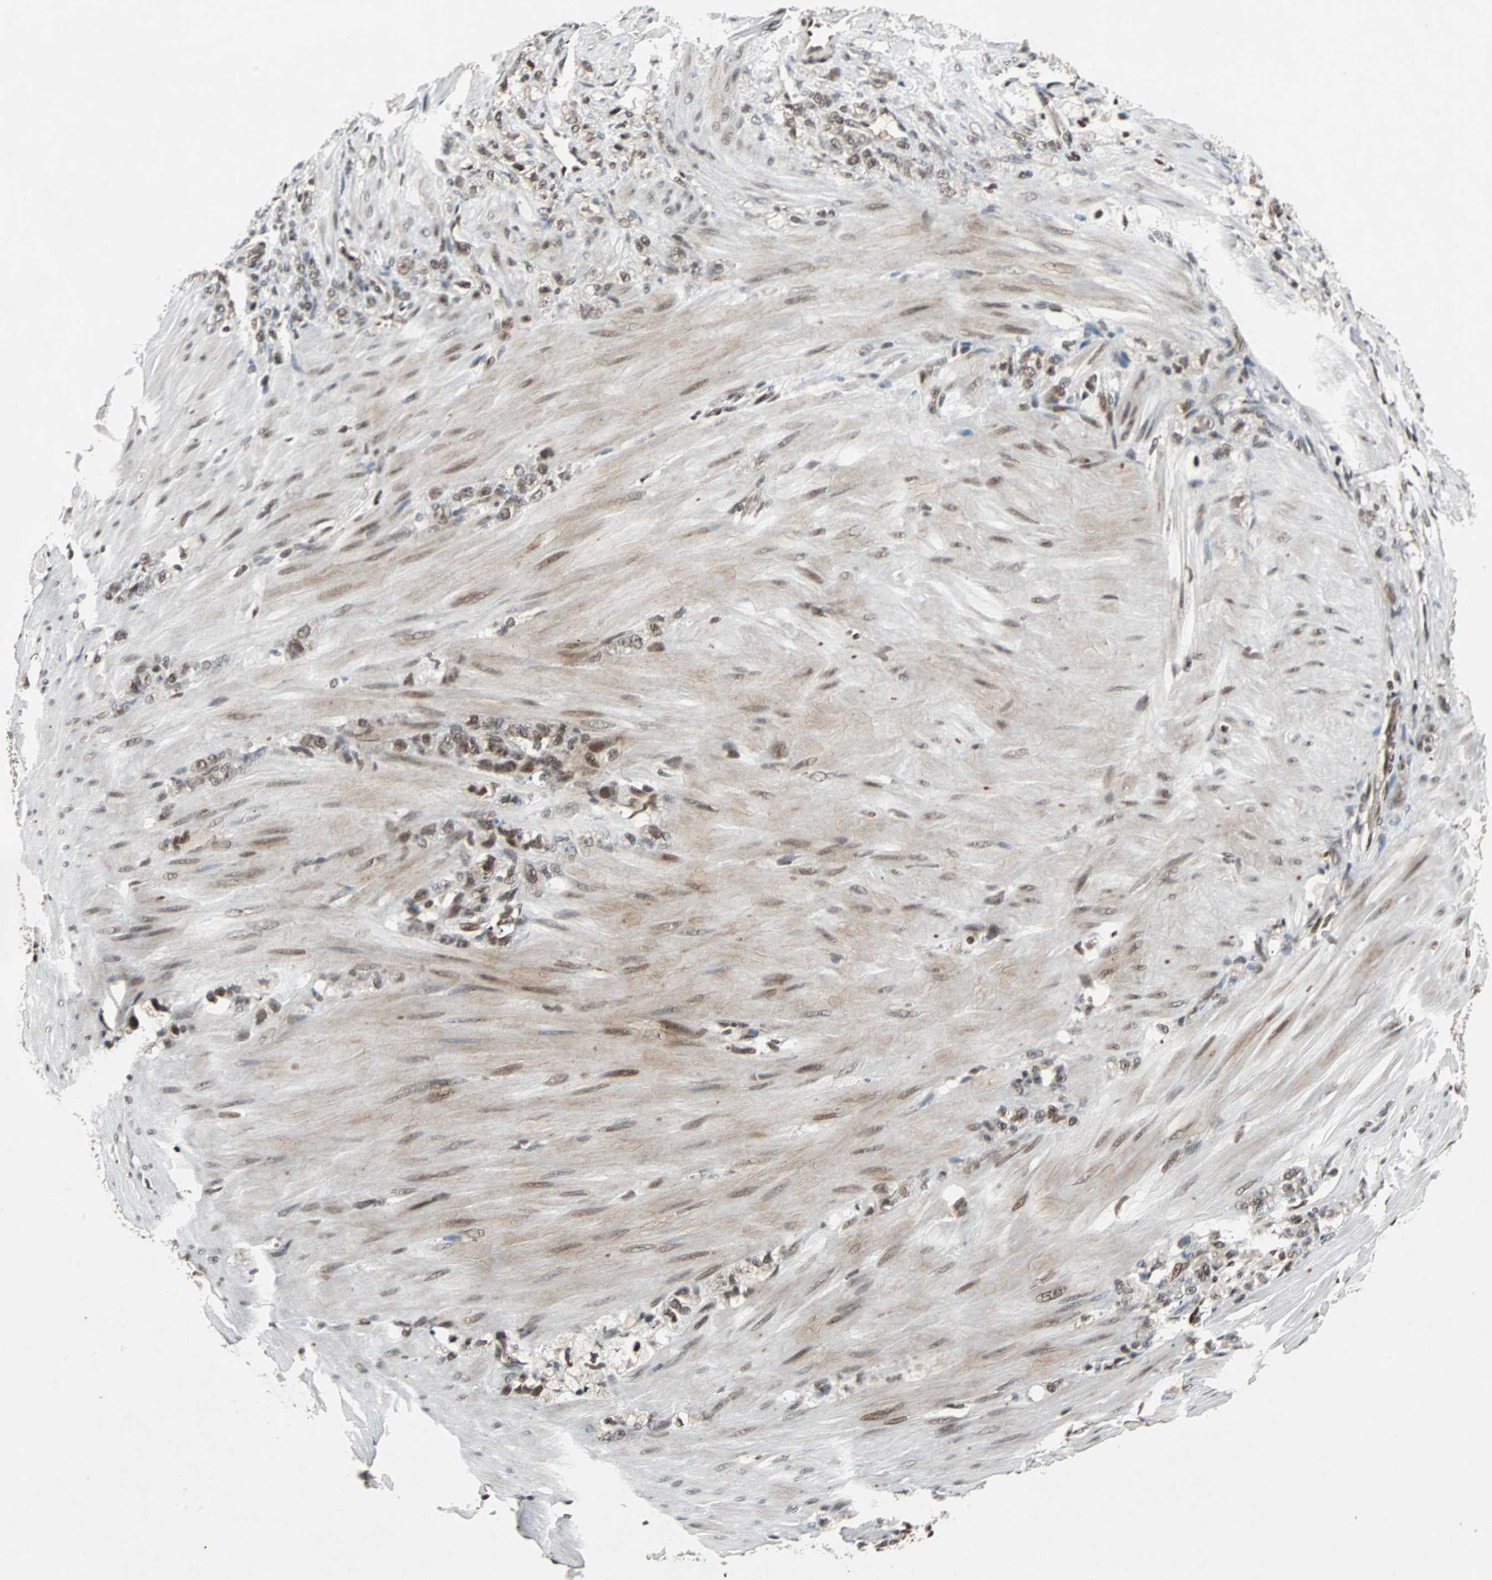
{"staining": {"intensity": "moderate", "quantity": ">75%", "location": "nuclear"}, "tissue": "stomach cancer", "cell_type": "Tumor cells", "image_type": "cancer", "snomed": [{"axis": "morphology", "description": "Adenocarcinoma, NOS"}, {"axis": "topography", "description": "Stomach"}], "caption": "DAB (3,3'-diaminobenzidine) immunohistochemical staining of human stomach adenocarcinoma shows moderate nuclear protein positivity in about >75% of tumor cells. The staining was performed using DAB to visualize the protein expression in brown, while the nuclei were stained in blue with hematoxylin (Magnification: 20x).", "gene": "TAF5", "patient": {"sex": "male", "age": 82}}